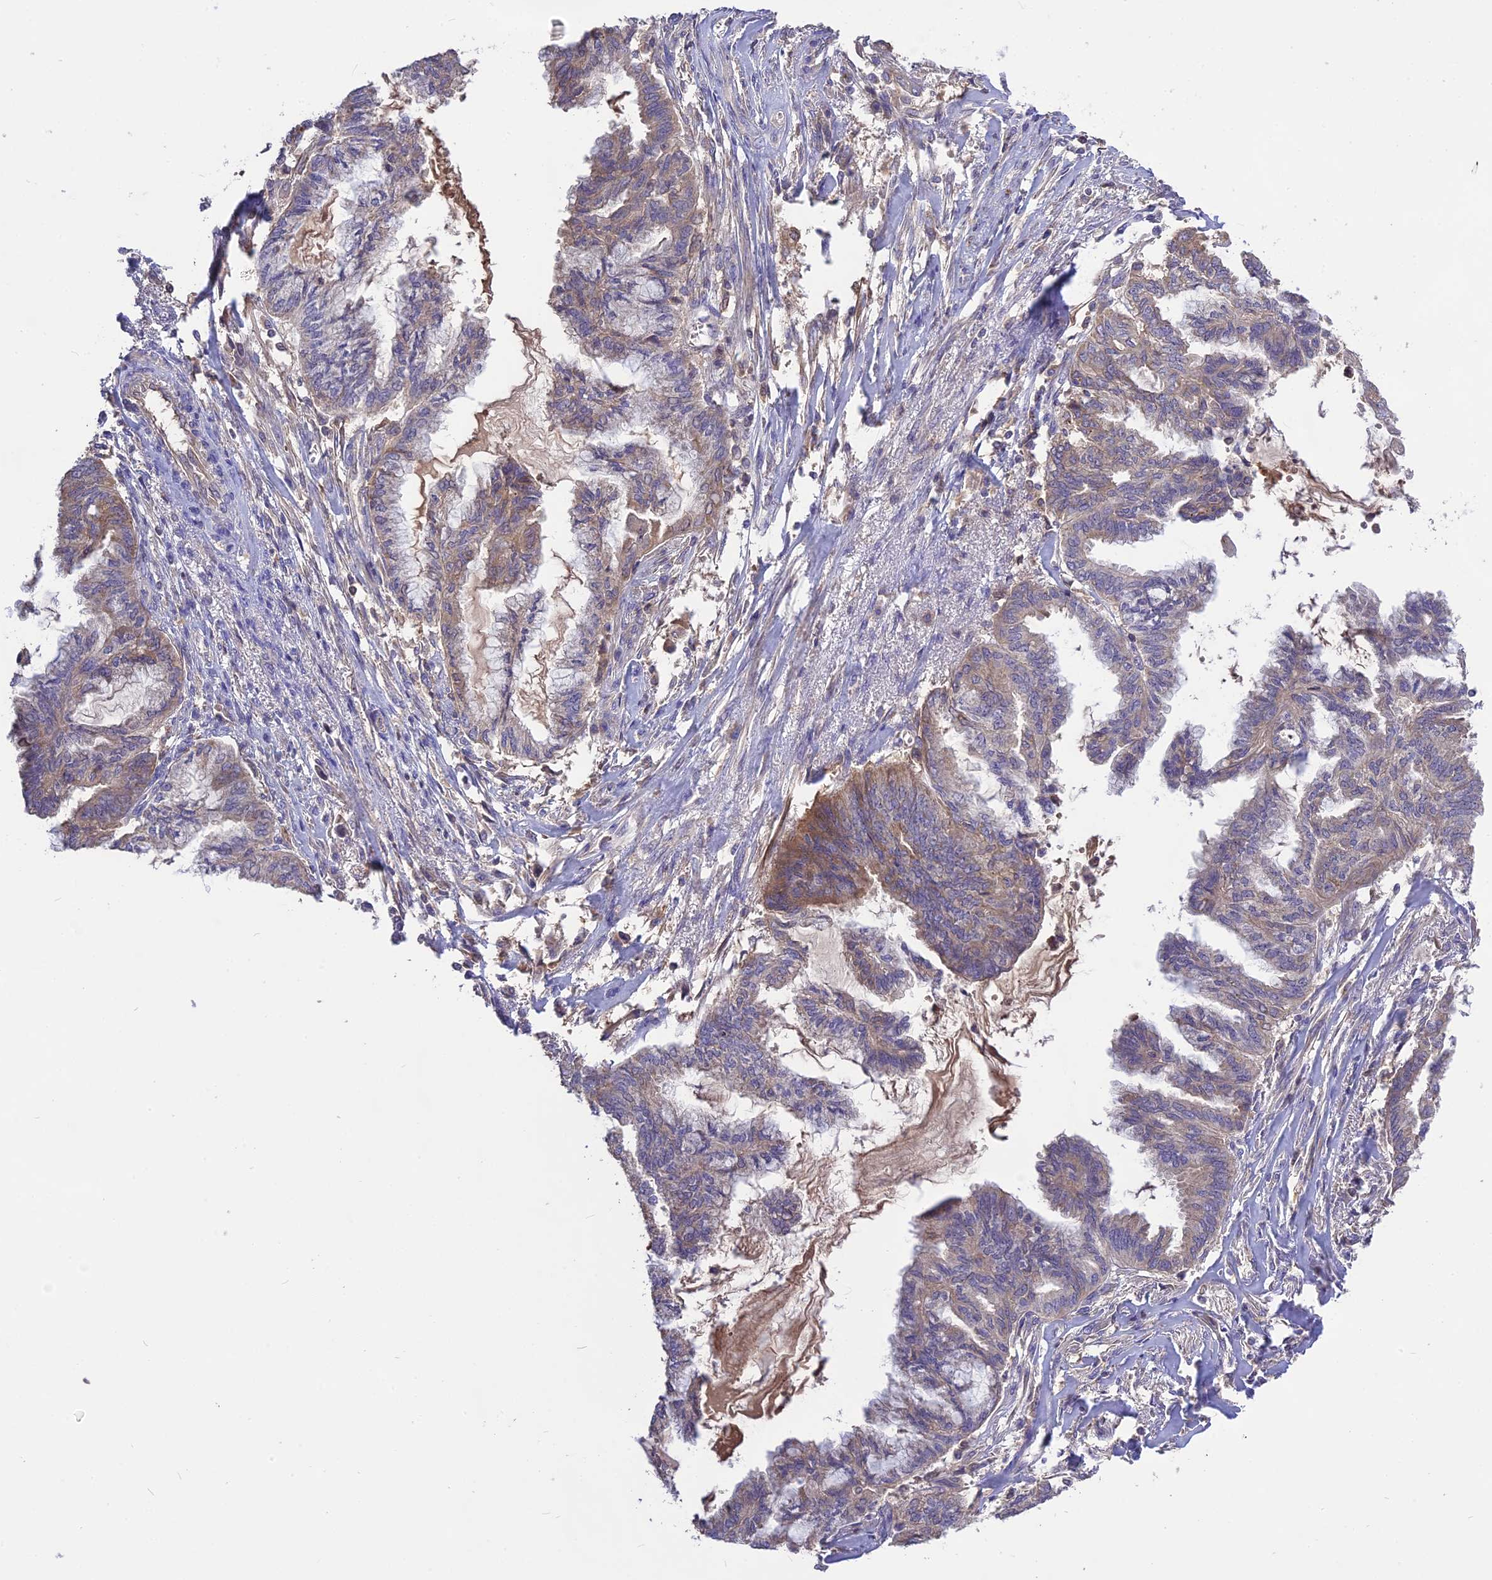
{"staining": {"intensity": "moderate", "quantity": "<25%", "location": "cytoplasmic/membranous"}, "tissue": "endometrial cancer", "cell_type": "Tumor cells", "image_type": "cancer", "snomed": [{"axis": "morphology", "description": "Adenocarcinoma, NOS"}, {"axis": "topography", "description": "Endometrium"}], "caption": "Immunohistochemical staining of endometrial cancer (adenocarcinoma) shows low levels of moderate cytoplasmic/membranous protein expression in about <25% of tumor cells. (Brightfield microscopy of DAB IHC at high magnification).", "gene": "NUDT8", "patient": {"sex": "female", "age": 86}}